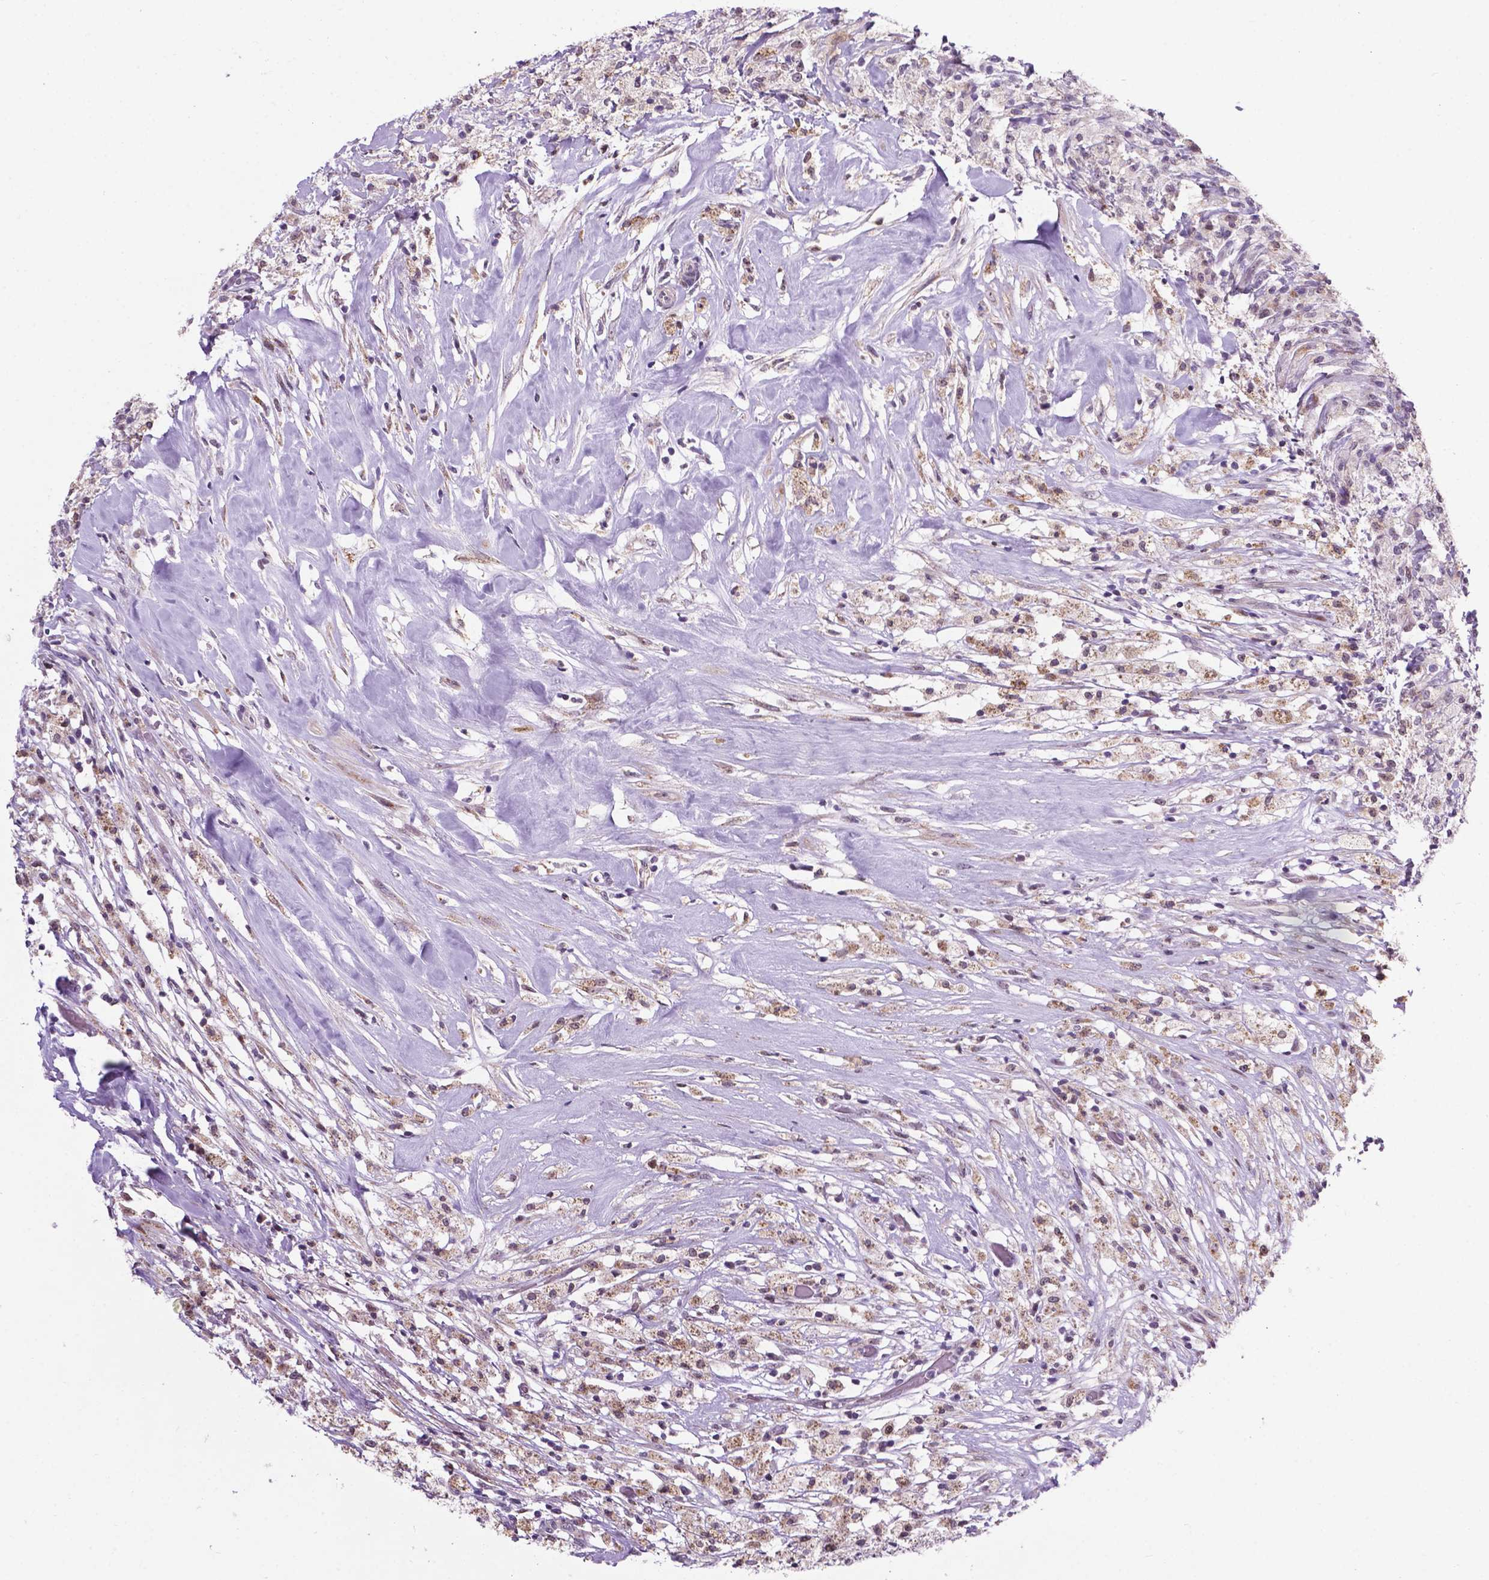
{"staining": {"intensity": "weak", "quantity": ">75%", "location": "cytoplasmic/membranous"}, "tissue": "testis cancer", "cell_type": "Tumor cells", "image_type": "cancer", "snomed": [{"axis": "morphology", "description": "Necrosis, NOS"}, {"axis": "morphology", "description": "Carcinoma, Embryonal, NOS"}, {"axis": "topography", "description": "Testis"}], "caption": "The micrograph reveals a brown stain indicating the presence of a protein in the cytoplasmic/membranous of tumor cells in testis cancer (embryonal carcinoma).", "gene": "SMAD3", "patient": {"sex": "male", "age": 19}}